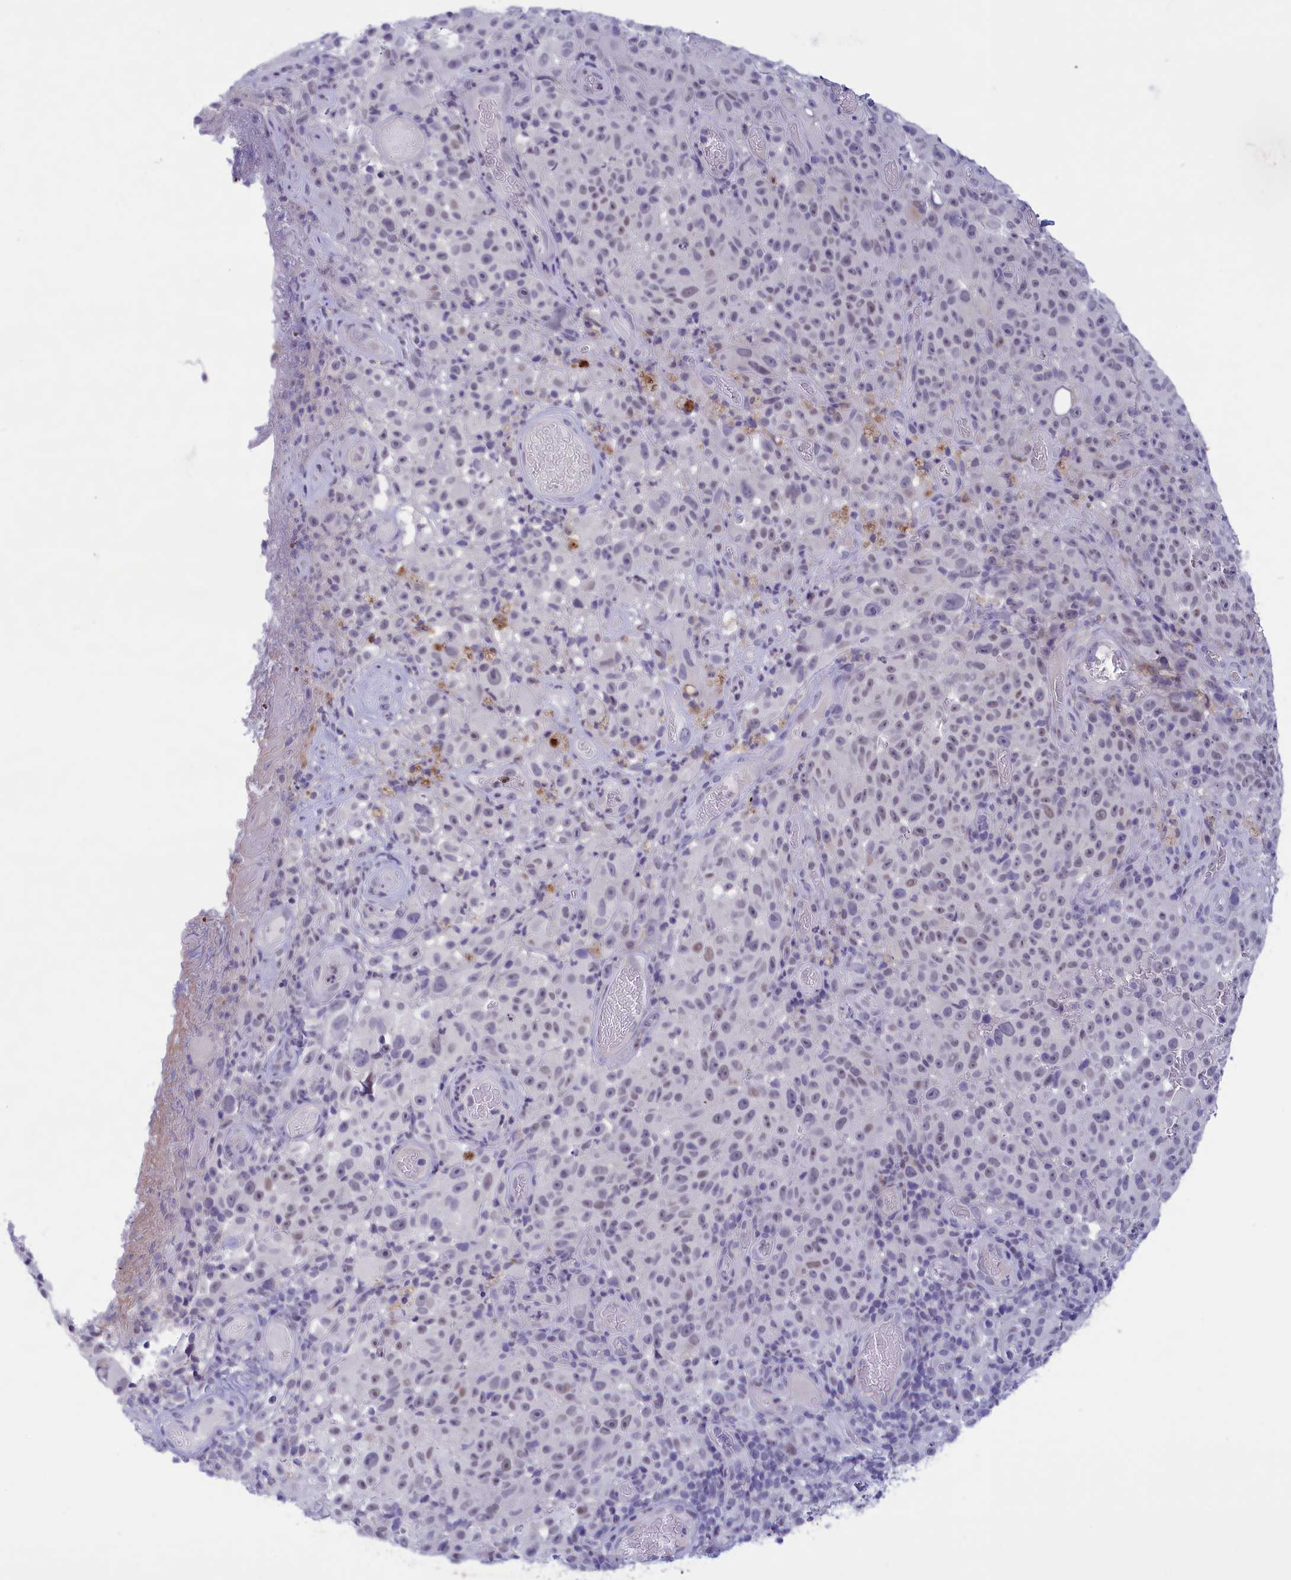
{"staining": {"intensity": "negative", "quantity": "none", "location": "none"}, "tissue": "melanoma", "cell_type": "Tumor cells", "image_type": "cancer", "snomed": [{"axis": "morphology", "description": "Malignant melanoma, NOS"}, {"axis": "topography", "description": "Skin"}], "caption": "Tumor cells show no significant protein staining in malignant melanoma.", "gene": "ELOA2", "patient": {"sex": "female", "age": 82}}